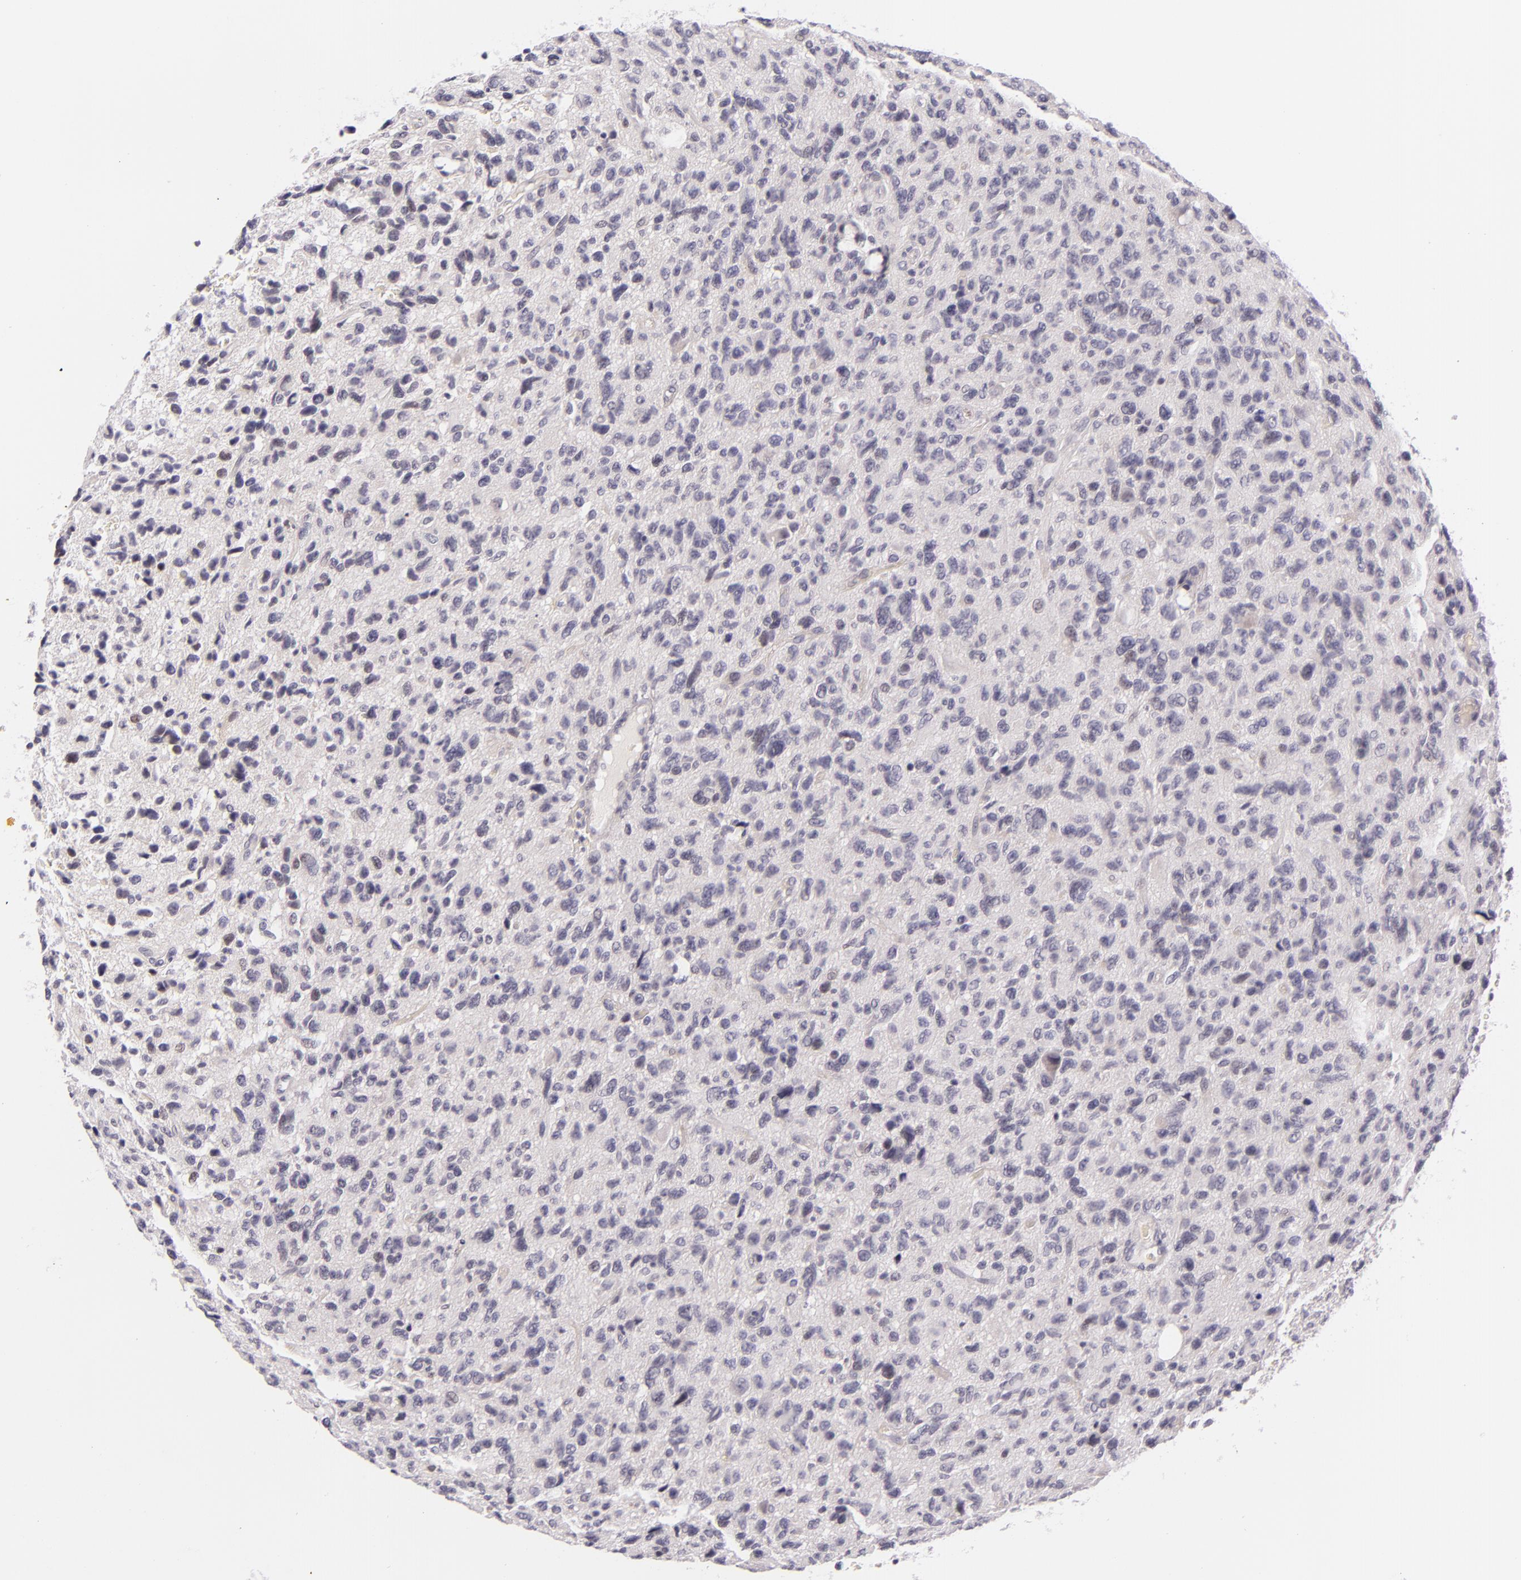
{"staining": {"intensity": "negative", "quantity": "none", "location": "none"}, "tissue": "glioma", "cell_type": "Tumor cells", "image_type": "cancer", "snomed": [{"axis": "morphology", "description": "Glioma, malignant, High grade"}, {"axis": "topography", "description": "Brain"}], "caption": "A high-resolution histopathology image shows IHC staining of glioma, which exhibits no significant staining in tumor cells.", "gene": "BCL3", "patient": {"sex": "female", "age": 60}}